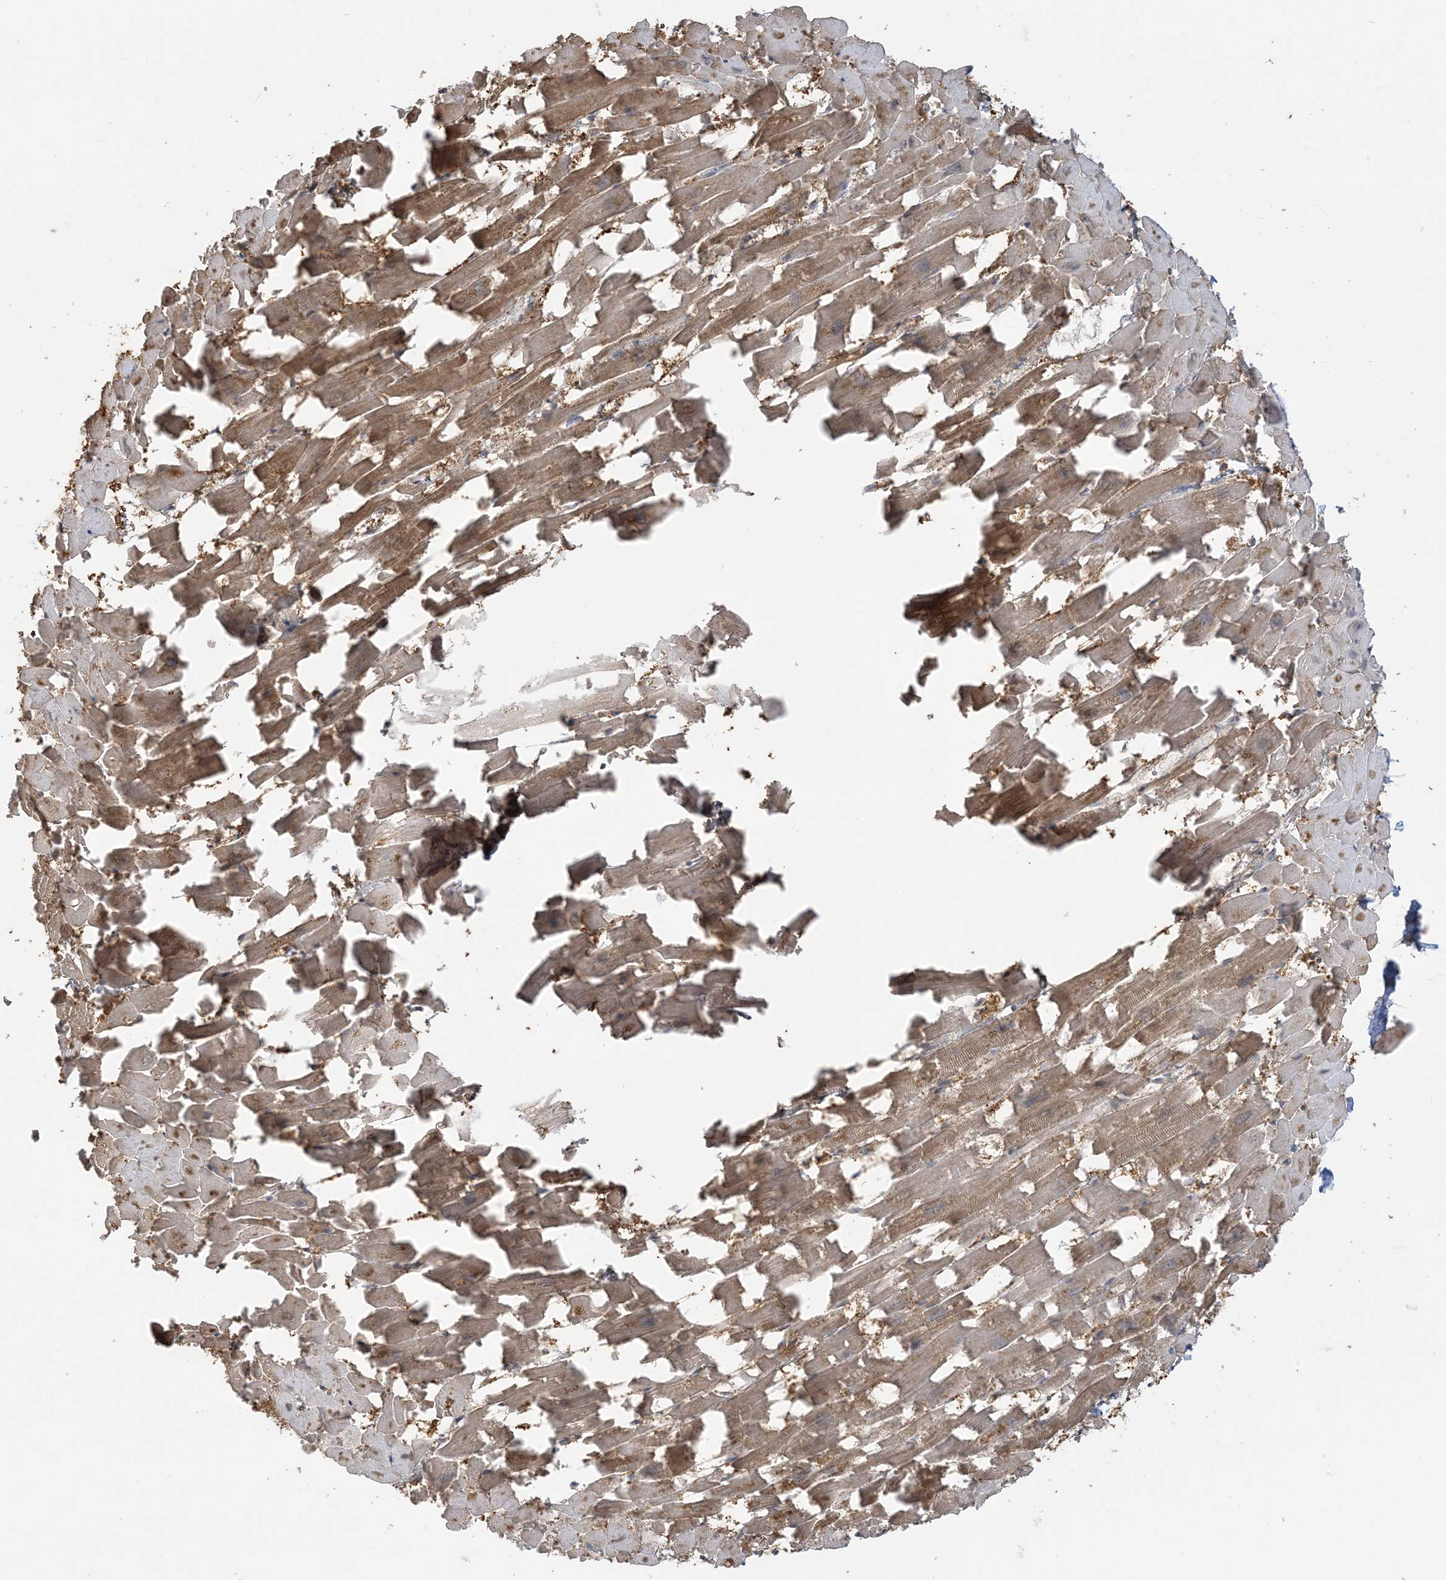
{"staining": {"intensity": "moderate", "quantity": ">75%", "location": "cytoplasmic/membranous"}, "tissue": "heart muscle", "cell_type": "Cardiomyocytes", "image_type": "normal", "snomed": [{"axis": "morphology", "description": "Normal tissue, NOS"}, {"axis": "topography", "description": "Heart"}], "caption": "Immunohistochemical staining of benign heart muscle exhibits medium levels of moderate cytoplasmic/membranous staining in about >75% of cardiomyocytes.", "gene": "SRP72", "patient": {"sex": "female", "age": 64}}